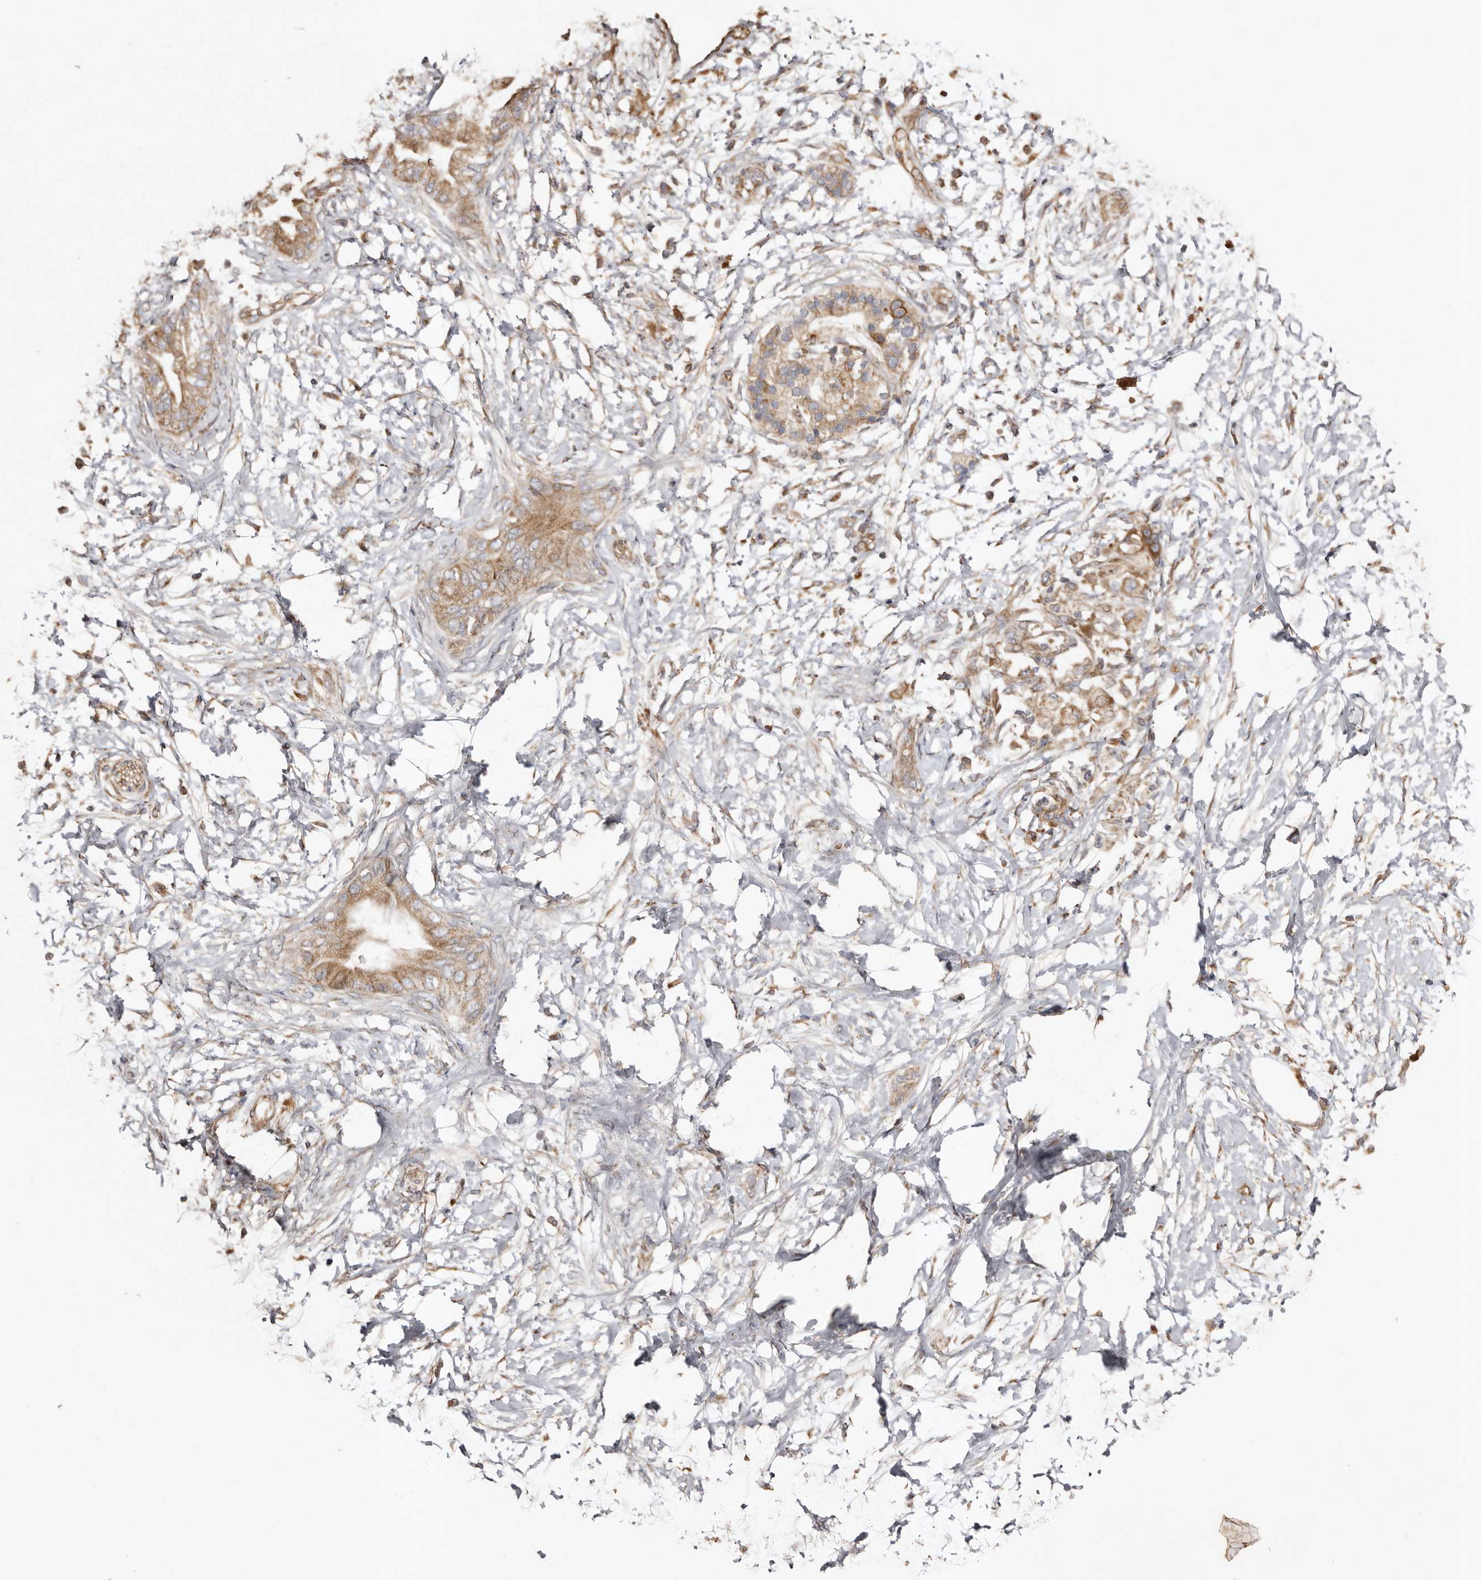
{"staining": {"intensity": "moderate", "quantity": ">75%", "location": "cytoplasmic/membranous"}, "tissue": "adipose tissue", "cell_type": "Adipocytes", "image_type": "normal", "snomed": [{"axis": "morphology", "description": "Normal tissue, NOS"}, {"axis": "morphology", "description": "Adenocarcinoma, NOS"}, {"axis": "topography", "description": "Duodenum"}, {"axis": "topography", "description": "Peripheral nerve tissue"}], "caption": "Adipose tissue stained for a protein (brown) displays moderate cytoplasmic/membranous positive positivity in about >75% of adipocytes.", "gene": "MACC1", "patient": {"sex": "female", "age": 60}}